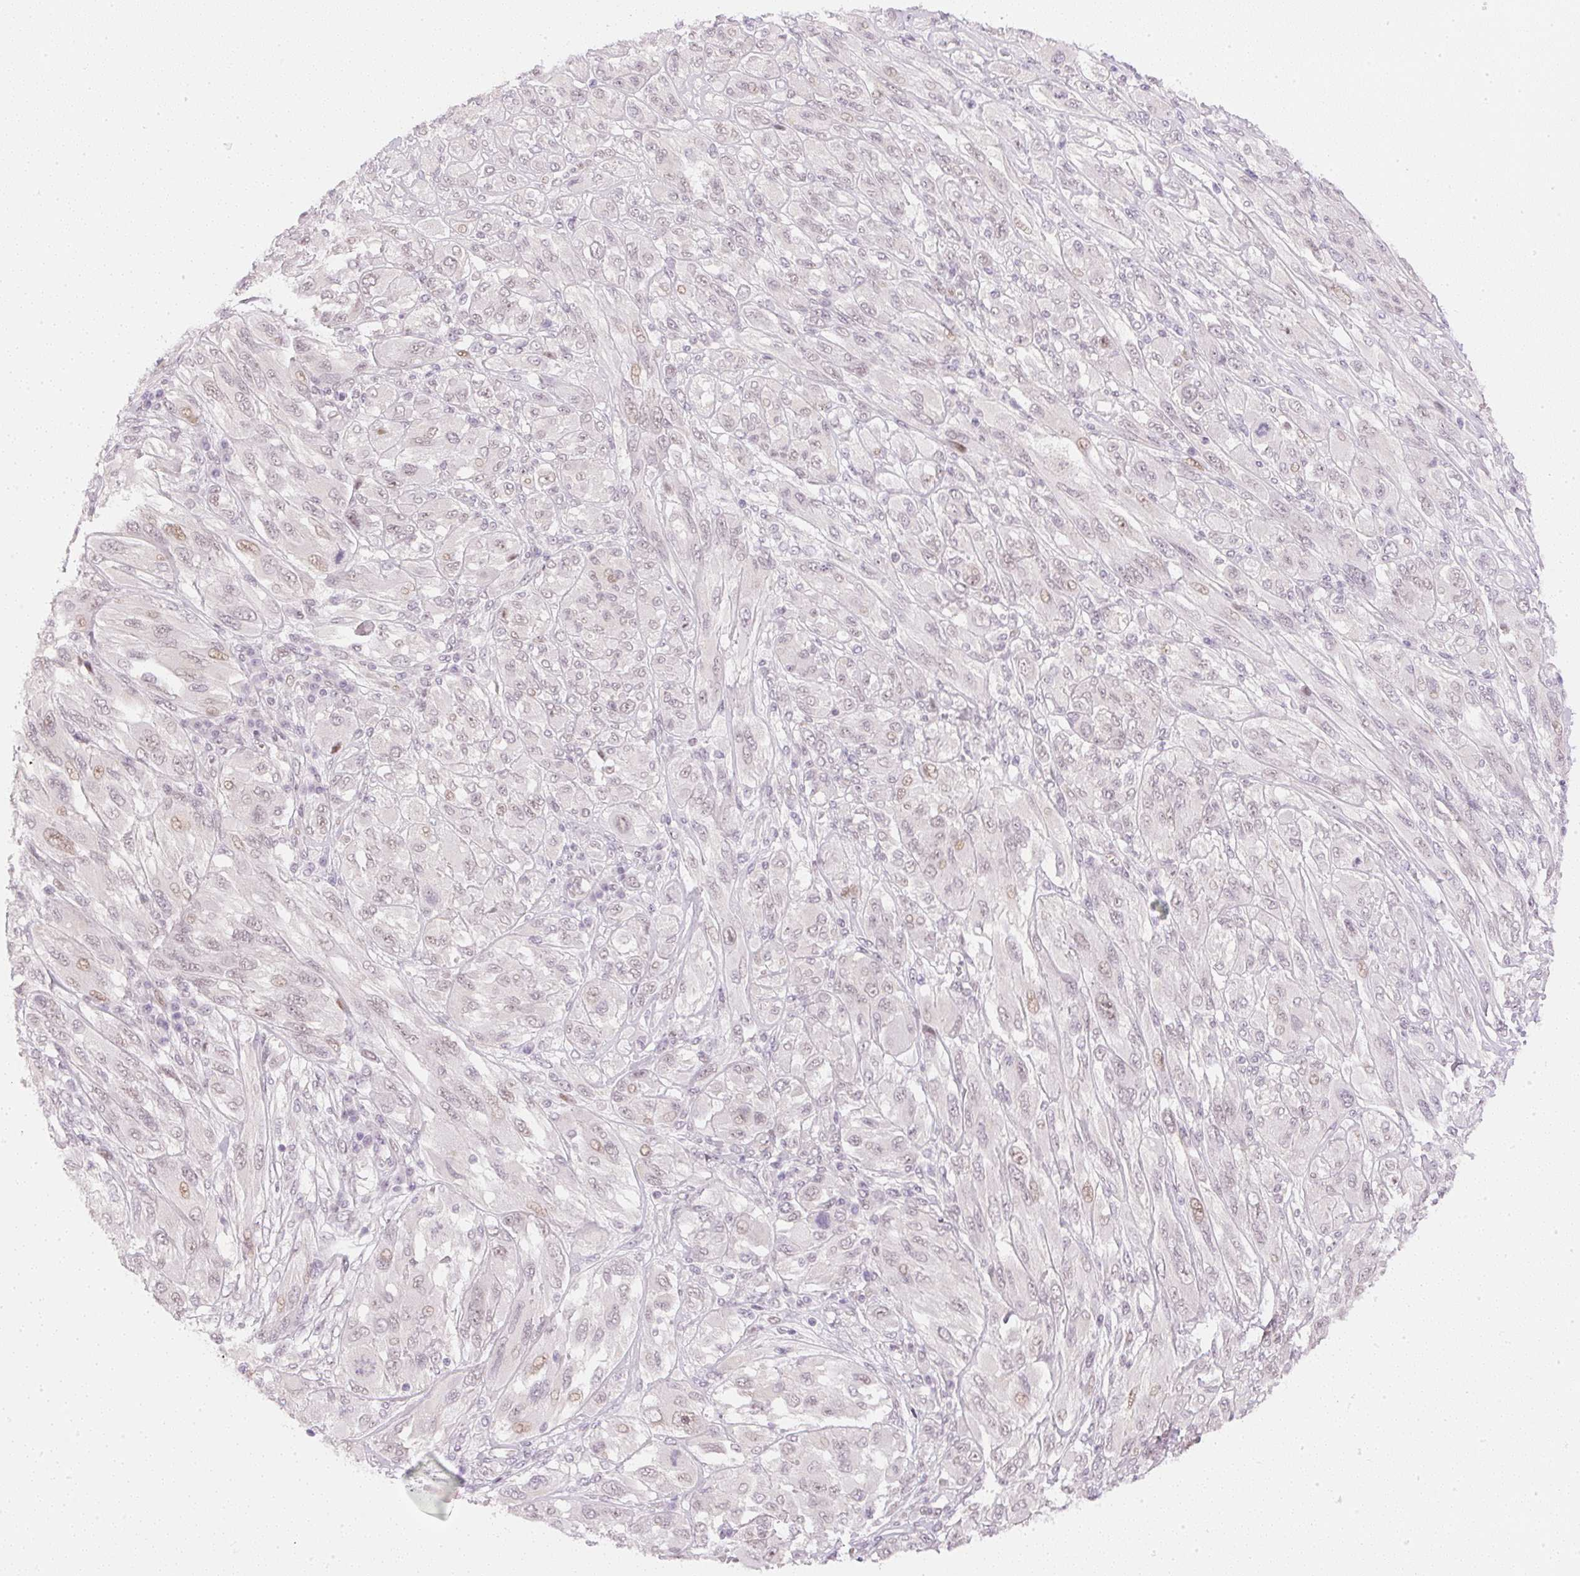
{"staining": {"intensity": "weak", "quantity": "25%-75%", "location": "nuclear"}, "tissue": "melanoma", "cell_type": "Tumor cells", "image_type": "cancer", "snomed": [{"axis": "morphology", "description": "Malignant melanoma, NOS"}, {"axis": "topography", "description": "Skin"}], "caption": "The photomicrograph displays staining of melanoma, revealing weak nuclear protein staining (brown color) within tumor cells.", "gene": "DPPA4", "patient": {"sex": "female", "age": 91}}